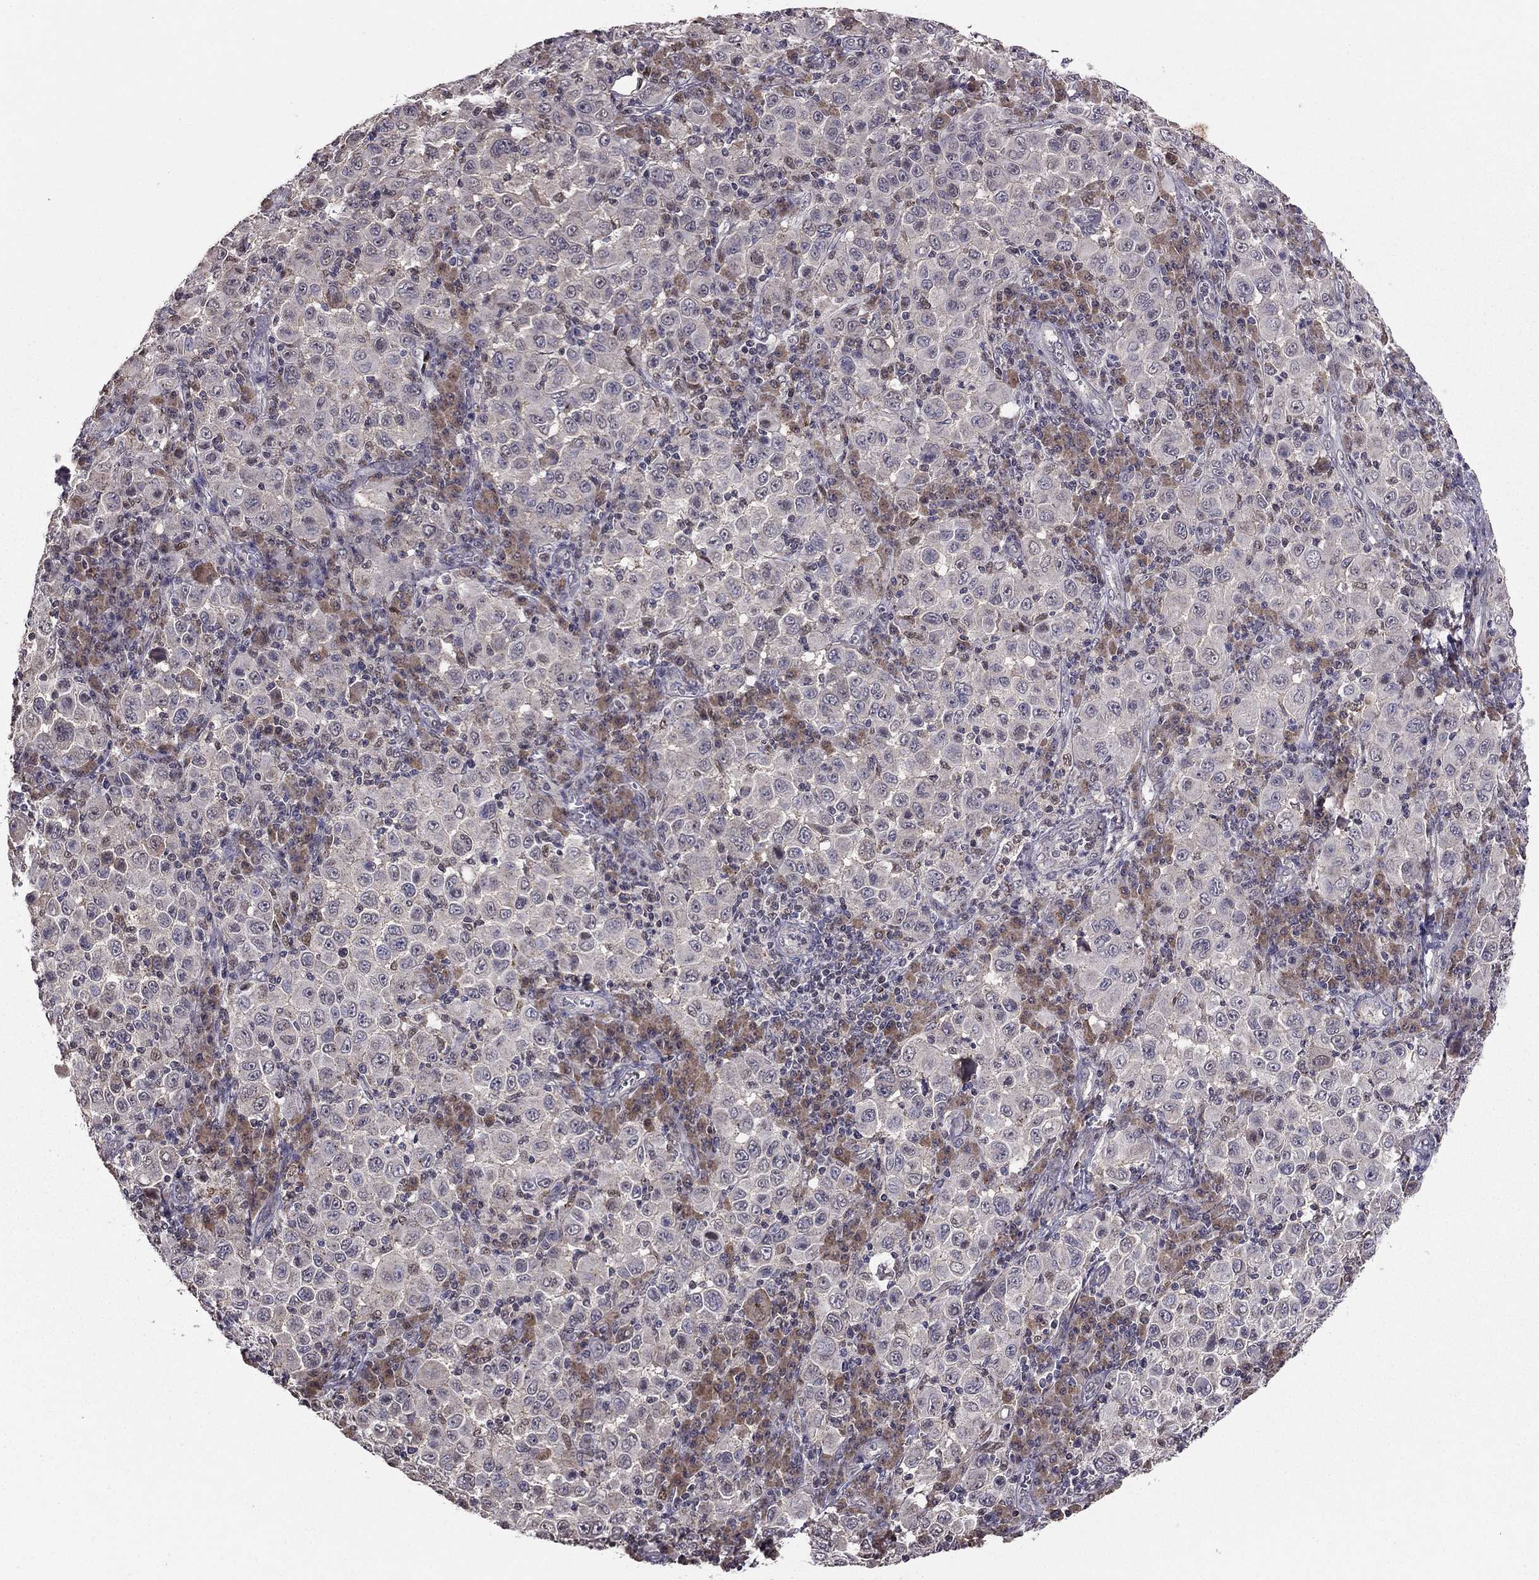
{"staining": {"intensity": "negative", "quantity": "none", "location": "none"}, "tissue": "melanoma", "cell_type": "Tumor cells", "image_type": "cancer", "snomed": [{"axis": "morphology", "description": "Malignant melanoma, NOS"}, {"axis": "topography", "description": "Skin"}], "caption": "Malignant melanoma stained for a protein using IHC reveals no expression tumor cells.", "gene": "HCN1", "patient": {"sex": "female", "age": 57}}